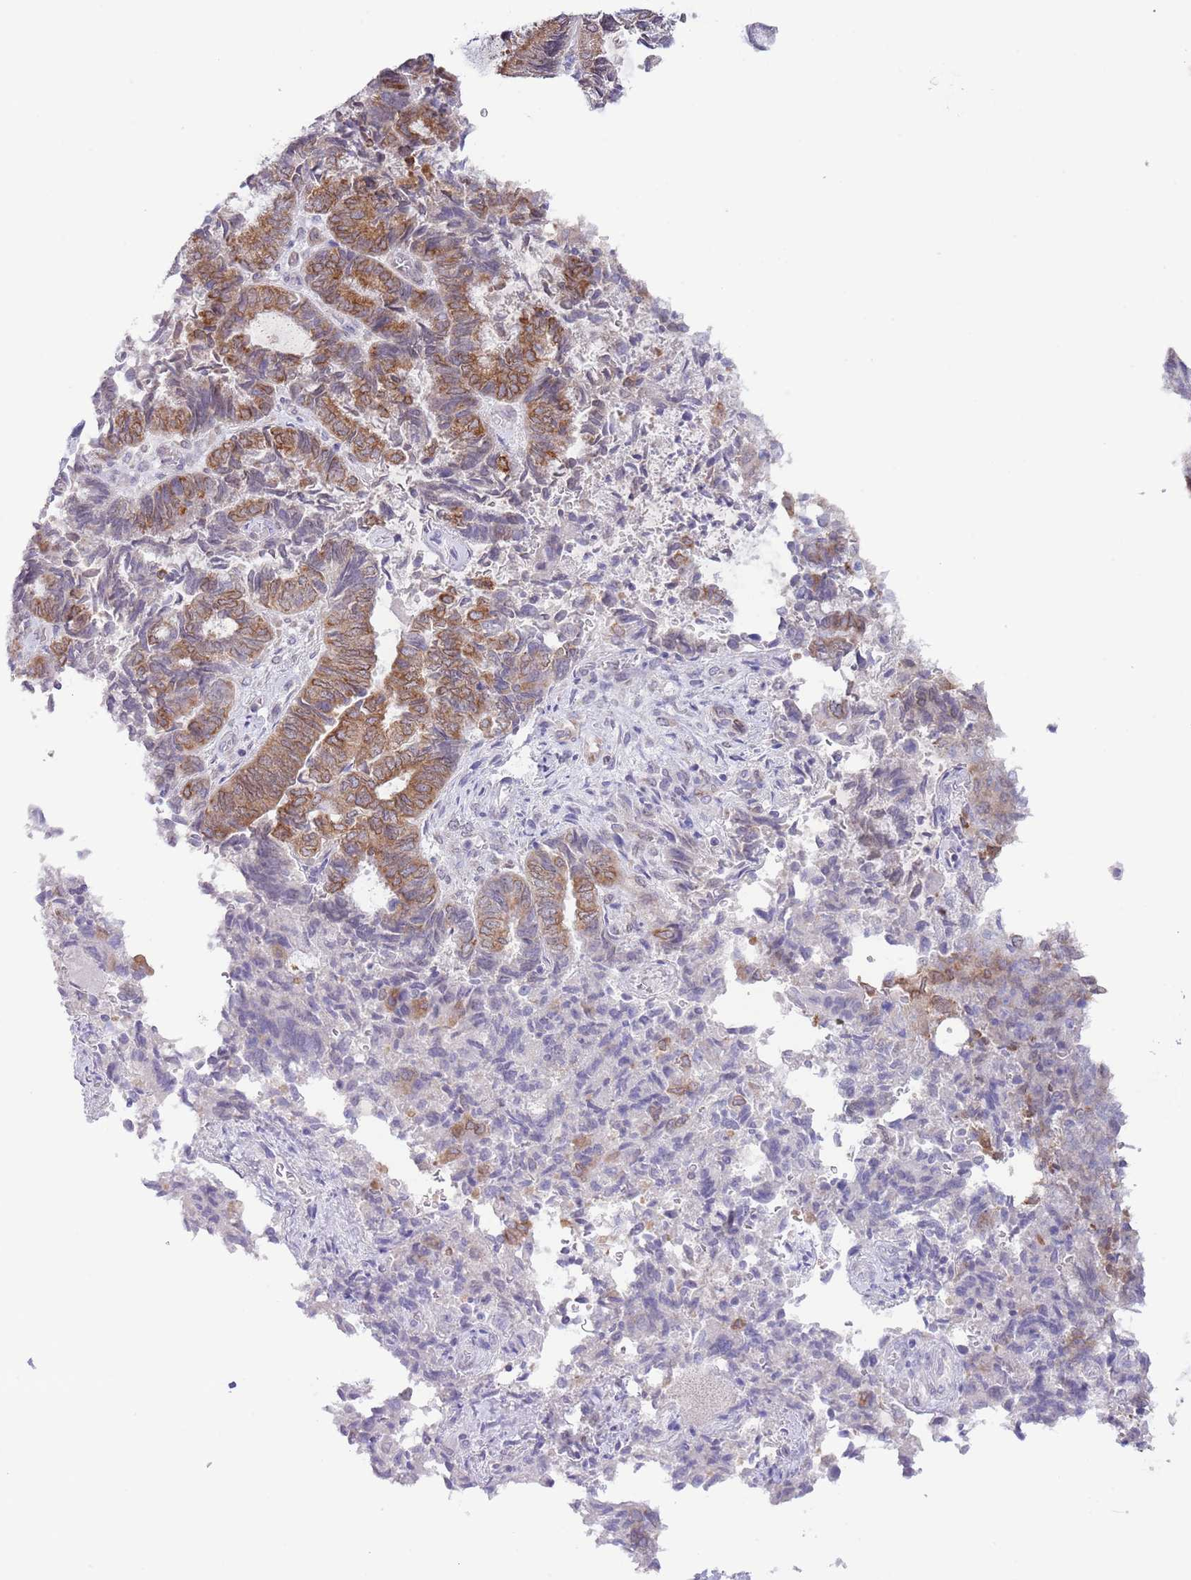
{"staining": {"intensity": "moderate", "quantity": ">75%", "location": "cytoplasmic/membranous"}, "tissue": "endometrial cancer", "cell_type": "Tumor cells", "image_type": "cancer", "snomed": [{"axis": "morphology", "description": "Adenocarcinoma, NOS"}, {"axis": "topography", "description": "Endometrium"}], "caption": "This histopathology image demonstrates adenocarcinoma (endometrial) stained with IHC to label a protein in brown. The cytoplasmic/membranous of tumor cells show moderate positivity for the protein. Nuclei are counter-stained blue.", "gene": "EBPL", "patient": {"sex": "female", "age": 80}}